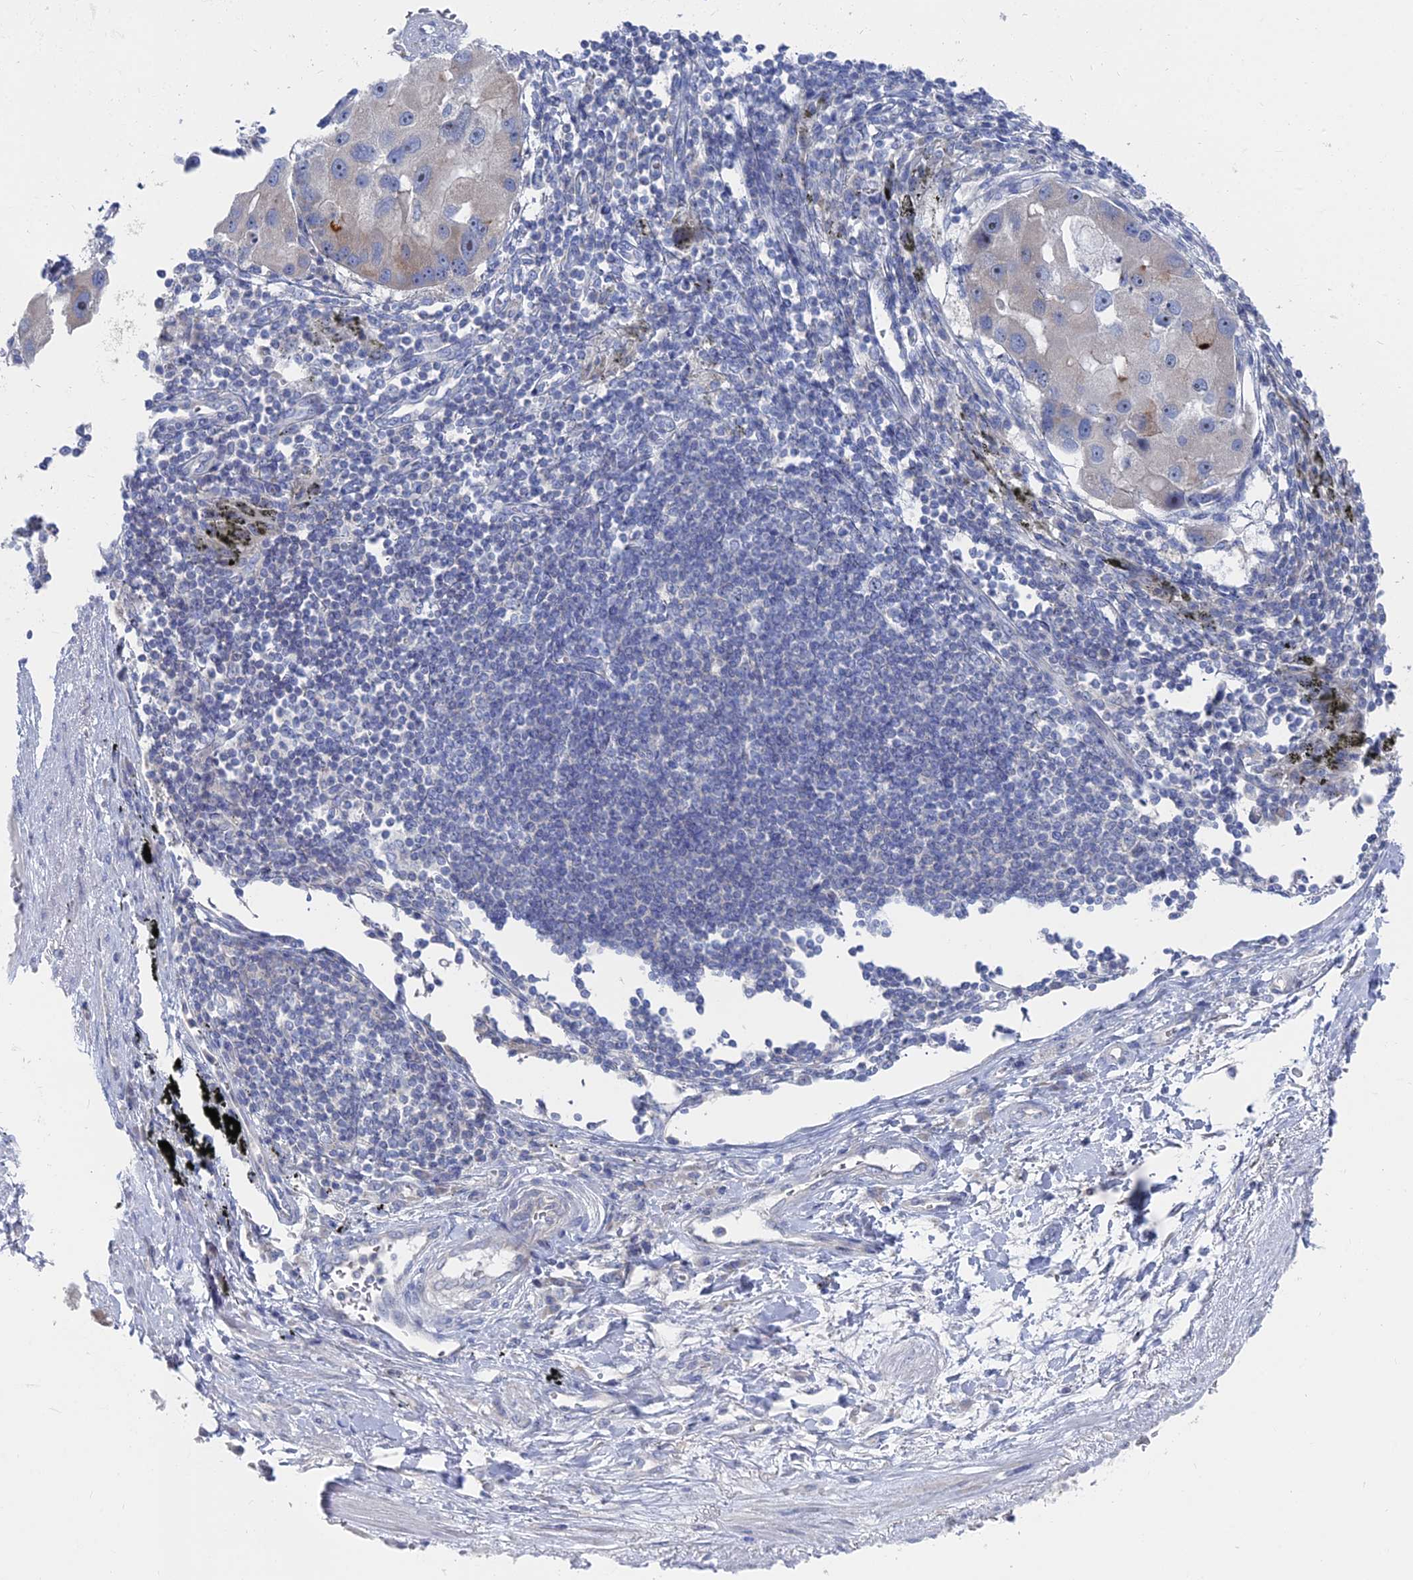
{"staining": {"intensity": "negative", "quantity": "none", "location": "none"}, "tissue": "lung cancer", "cell_type": "Tumor cells", "image_type": "cancer", "snomed": [{"axis": "morphology", "description": "Adenocarcinoma, NOS"}, {"axis": "topography", "description": "Lung"}], "caption": "Tumor cells show no significant protein staining in adenocarcinoma (lung).", "gene": "CCDC149", "patient": {"sex": "female", "age": 54}}